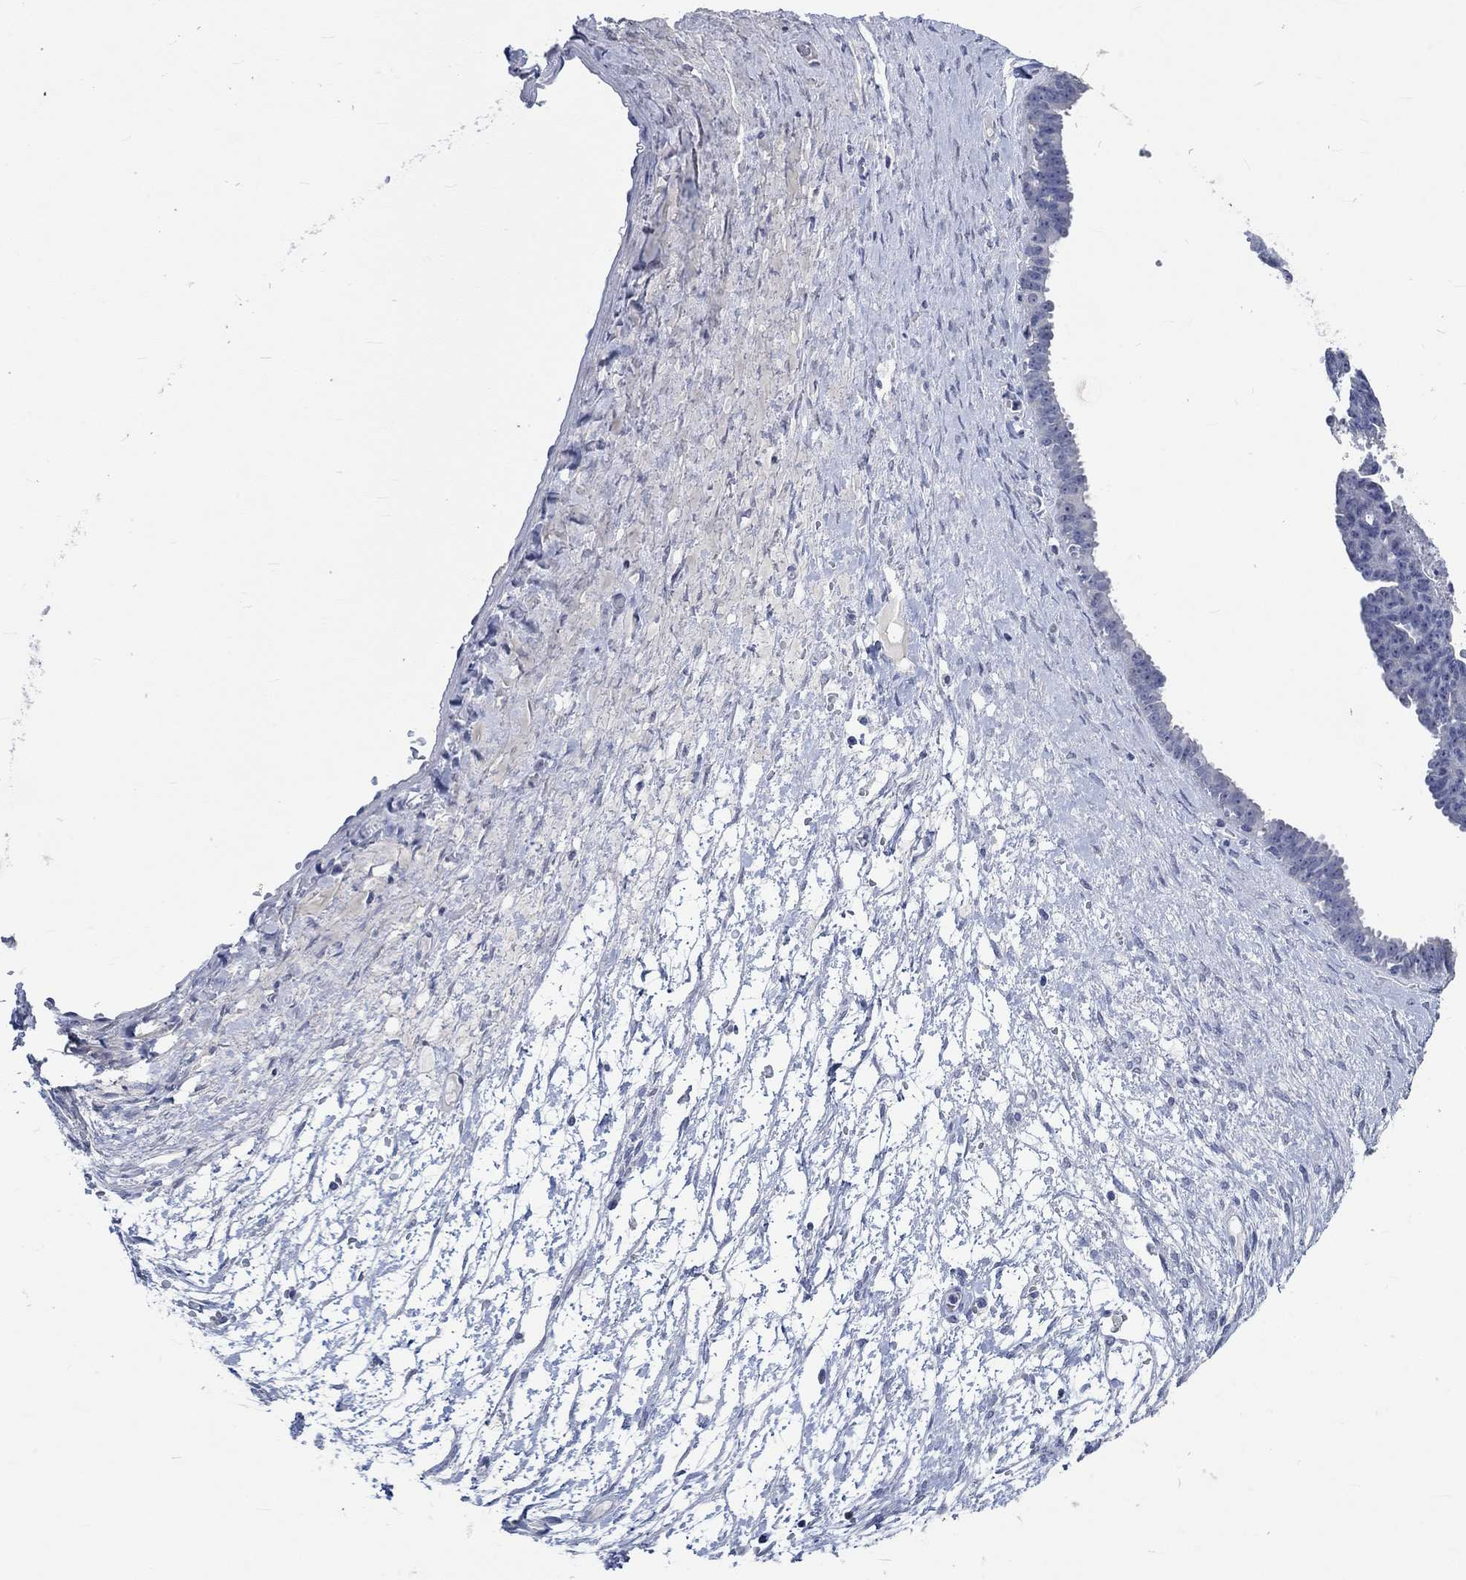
{"staining": {"intensity": "negative", "quantity": "none", "location": "none"}, "tissue": "ovarian cancer", "cell_type": "Tumor cells", "image_type": "cancer", "snomed": [{"axis": "morphology", "description": "Cystadenocarcinoma, serous, NOS"}, {"axis": "topography", "description": "Ovary"}], "caption": "There is no significant staining in tumor cells of serous cystadenocarcinoma (ovarian).", "gene": "C4orf47", "patient": {"sex": "female", "age": 71}}